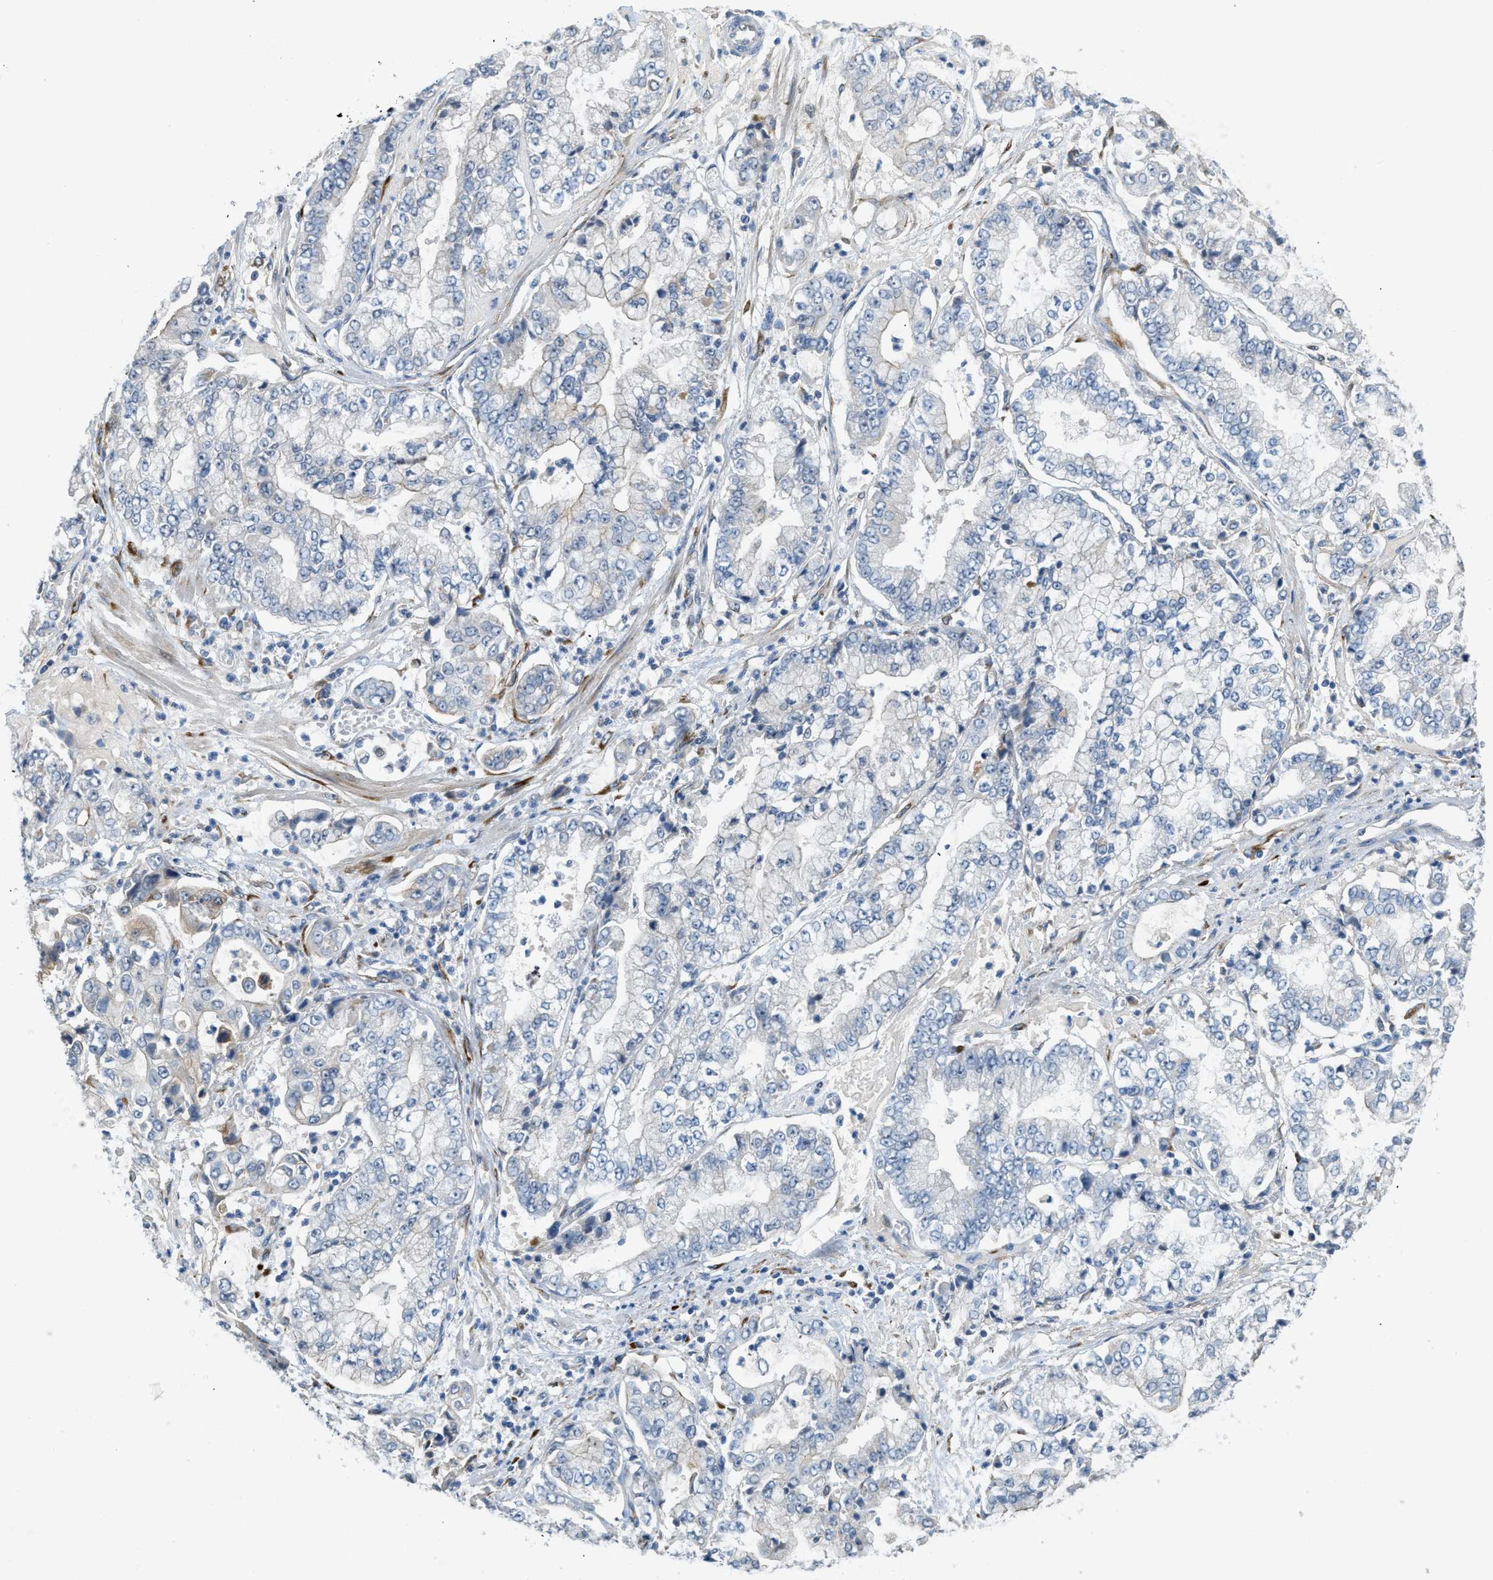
{"staining": {"intensity": "negative", "quantity": "none", "location": "none"}, "tissue": "stomach cancer", "cell_type": "Tumor cells", "image_type": "cancer", "snomed": [{"axis": "morphology", "description": "Adenocarcinoma, NOS"}, {"axis": "topography", "description": "Stomach"}], "caption": "This micrograph is of stomach cancer stained with IHC to label a protein in brown with the nuclei are counter-stained blue. There is no positivity in tumor cells. (DAB (3,3'-diaminobenzidine) immunohistochemistry visualized using brightfield microscopy, high magnification).", "gene": "TMEM154", "patient": {"sex": "male", "age": 76}}